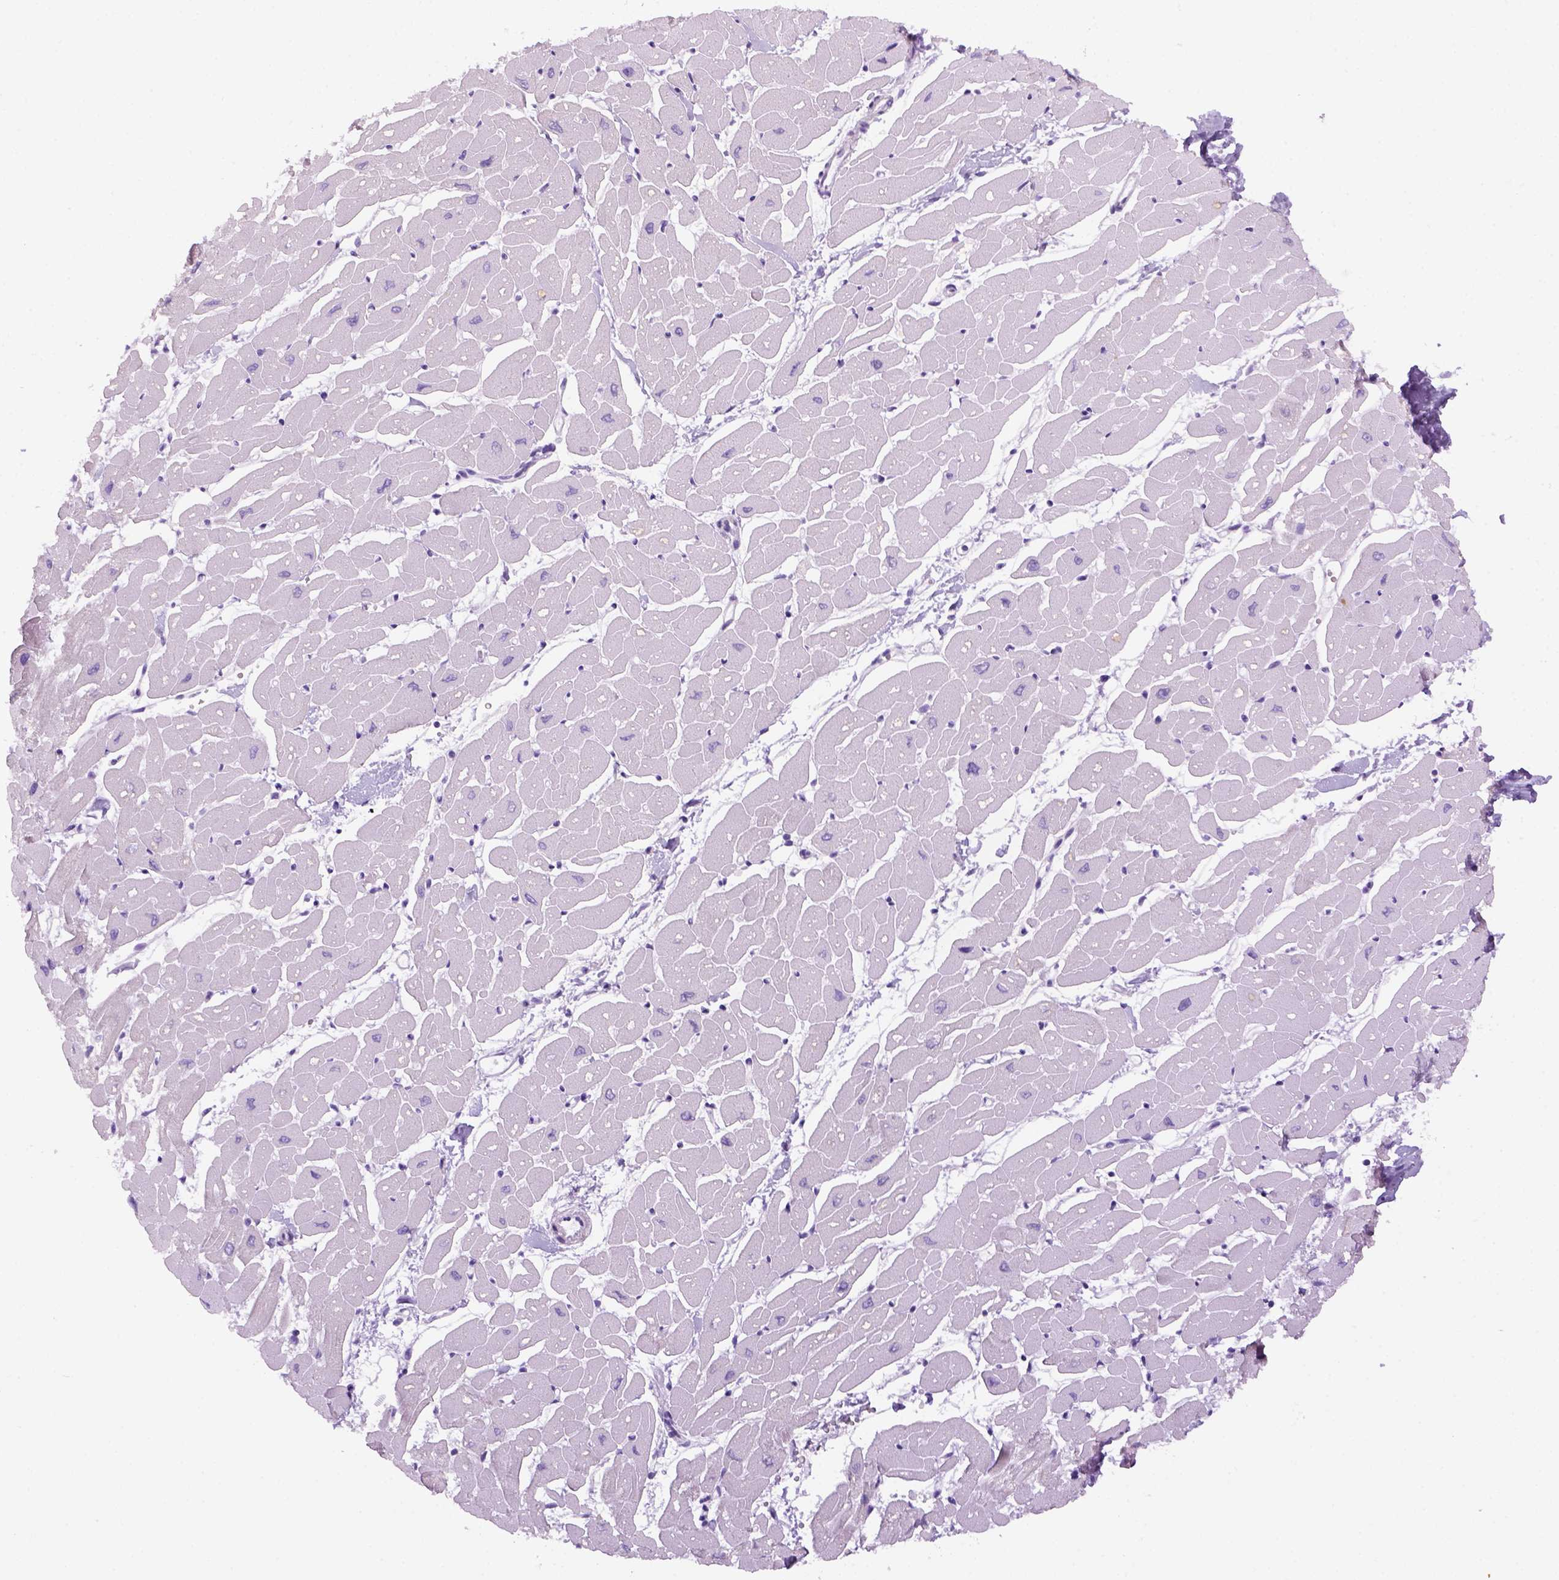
{"staining": {"intensity": "negative", "quantity": "none", "location": "none"}, "tissue": "heart muscle", "cell_type": "Cardiomyocytes", "image_type": "normal", "snomed": [{"axis": "morphology", "description": "Normal tissue, NOS"}, {"axis": "topography", "description": "Heart"}], "caption": "Protein analysis of normal heart muscle displays no significant expression in cardiomyocytes. (DAB immunohistochemistry visualized using brightfield microscopy, high magnification).", "gene": "DNAH11", "patient": {"sex": "male", "age": 57}}